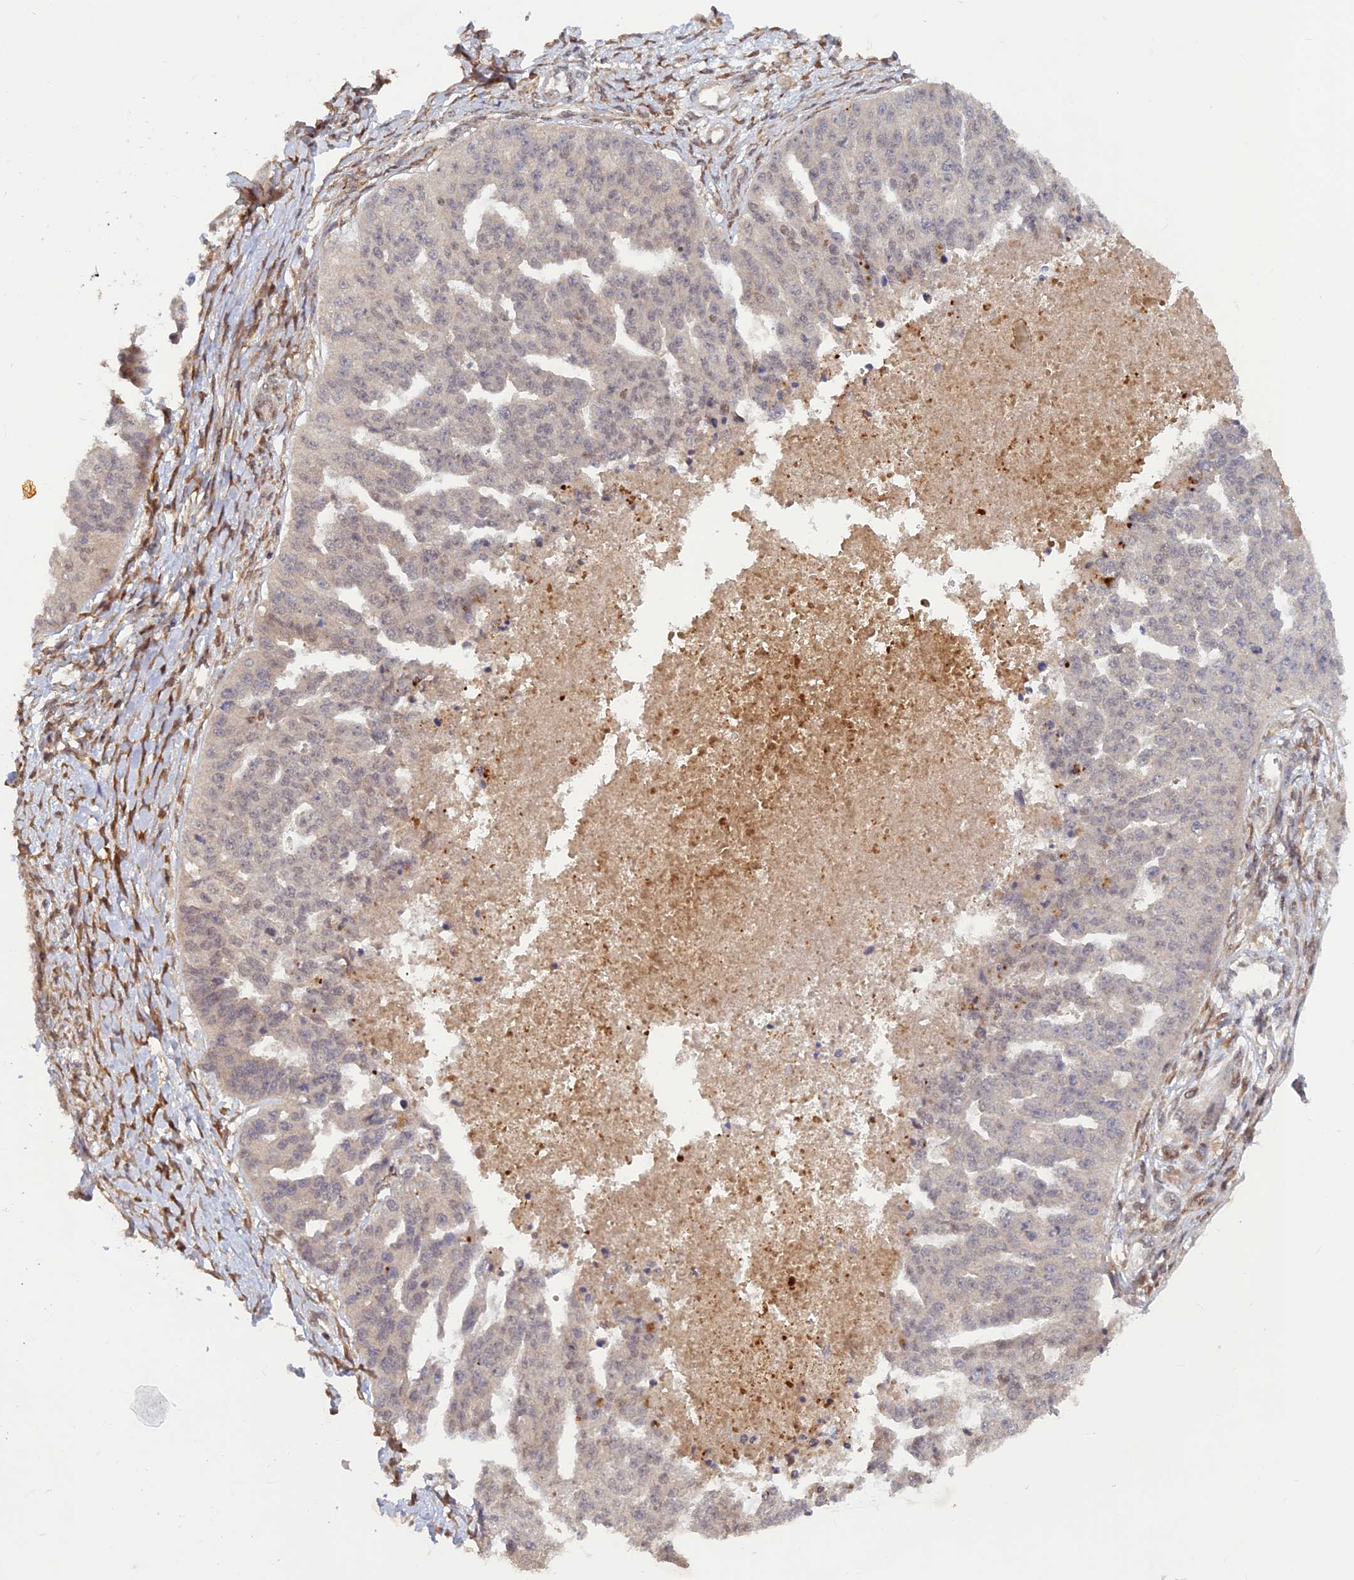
{"staining": {"intensity": "negative", "quantity": "none", "location": "none"}, "tissue": "ovarian cancer", "cell_type": "Tumor cells", "image_type": "cancer", "snomed": [{"axis": "morphology", "description": "Cystadenocarcinoma, serous, NOS"}, {"axis": "topography", "description": "Ovary"}], "caption": "Ovarian cancer was stained to show a protein in brown. There is no significant positivity in tumor cells.", "gene": "ZNF565", "patient": {"sex": "female", "age": 58}}